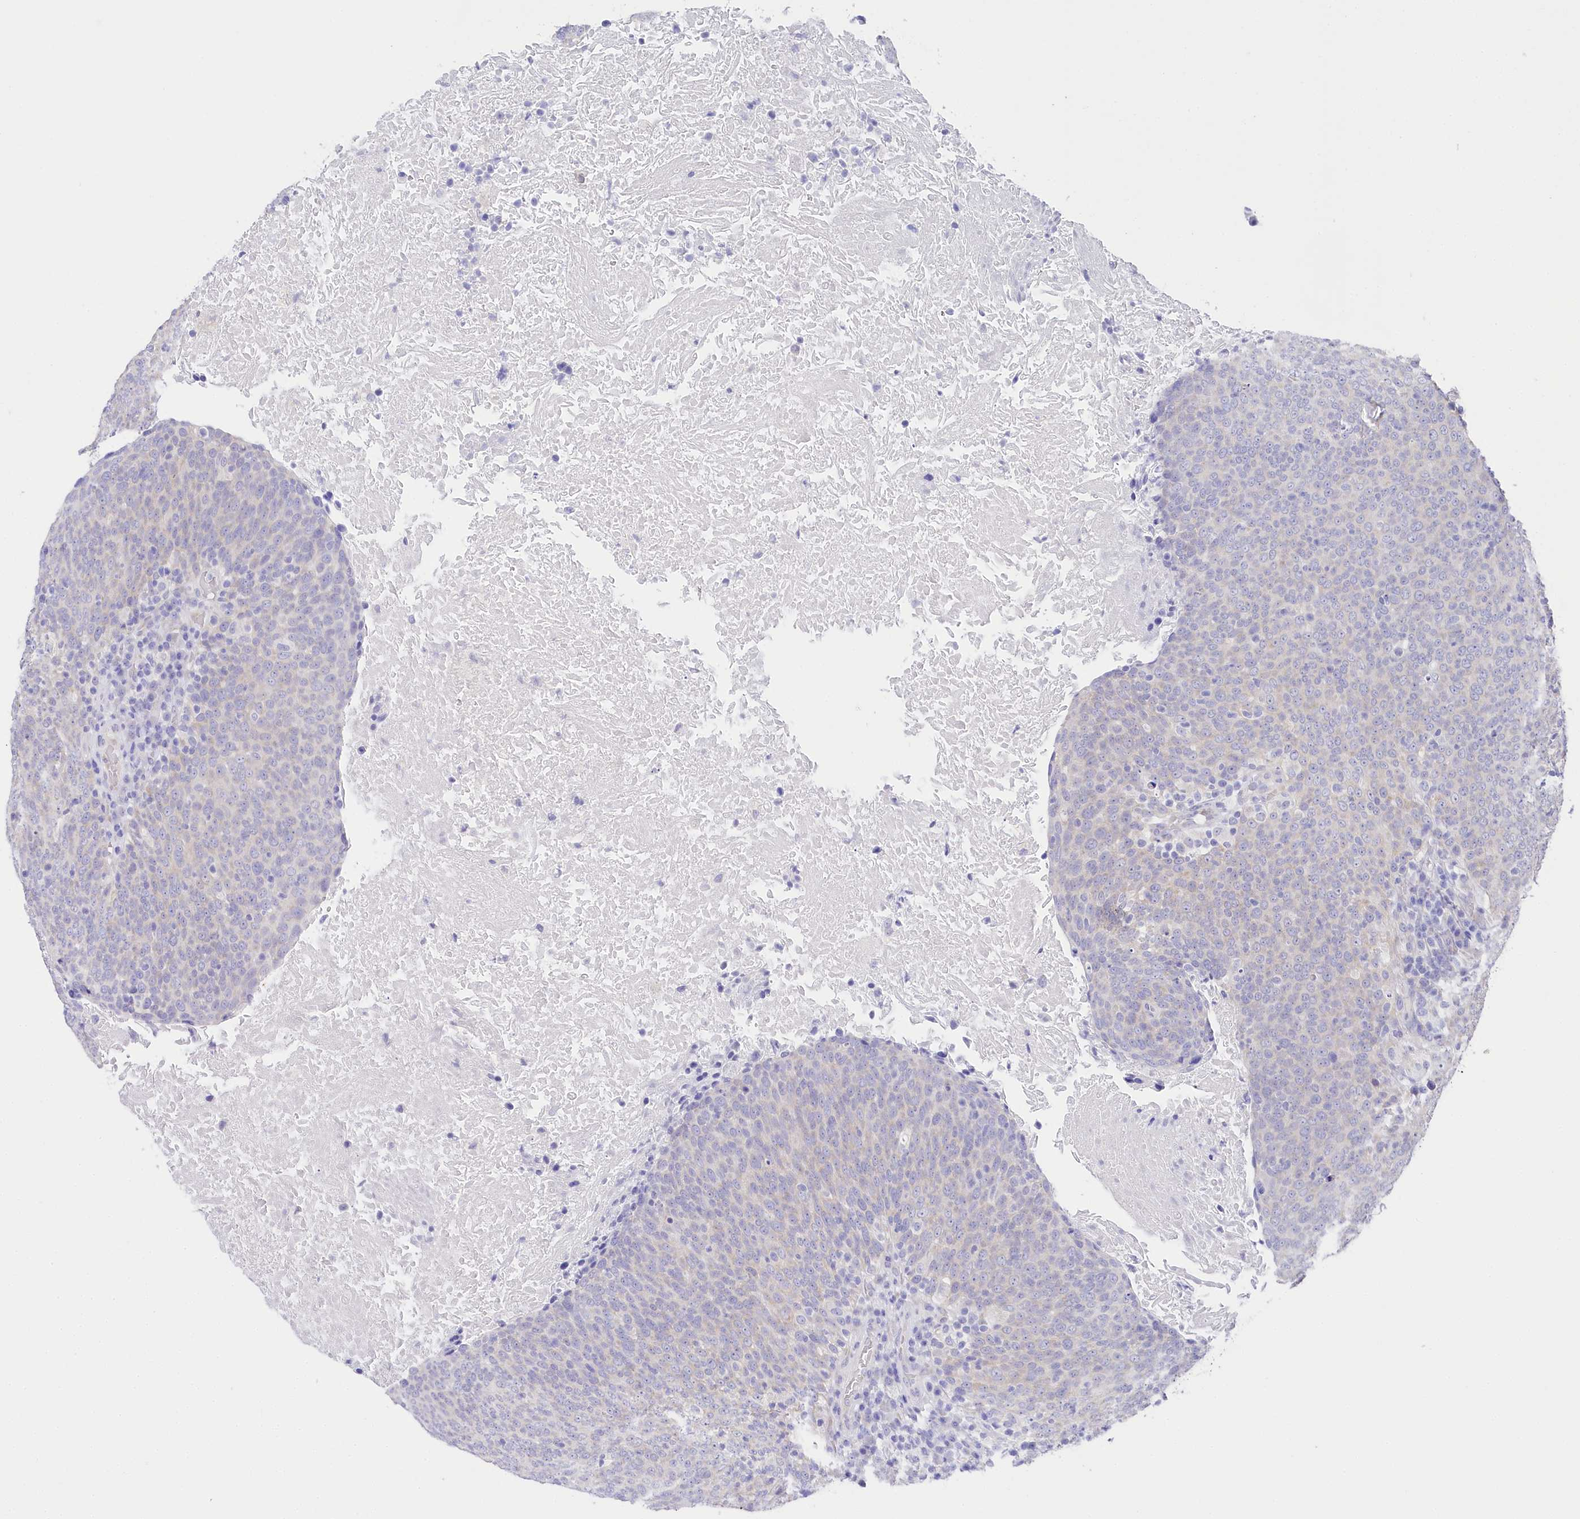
{"staining": {"intensity": "weak", "quantity": "<25%", "location": "cytoplasmic/membranous"}, "tissue": "head and neck cancer", "cell_type": "Tumor cells", "image_type": "cancer", "snomed": [{"axis": "morphology", "description": "Squamous cell carcinoma, NOS"}, {"axis": "morphology", "description": "Squamous cell carcinoma, metastatic, NOS"}, {"axis": "topography", "description": "Lymph node"}, {"axis": "topography", "description": "Head-Neck"}], "caption": "Metastatic squamous cell carcinoma (head and neck) was stained to show a protein in brown. There is no significant expression in tumor cells.", "gene": "CSN3", "patient": {"sex": "male", "age": 62}}